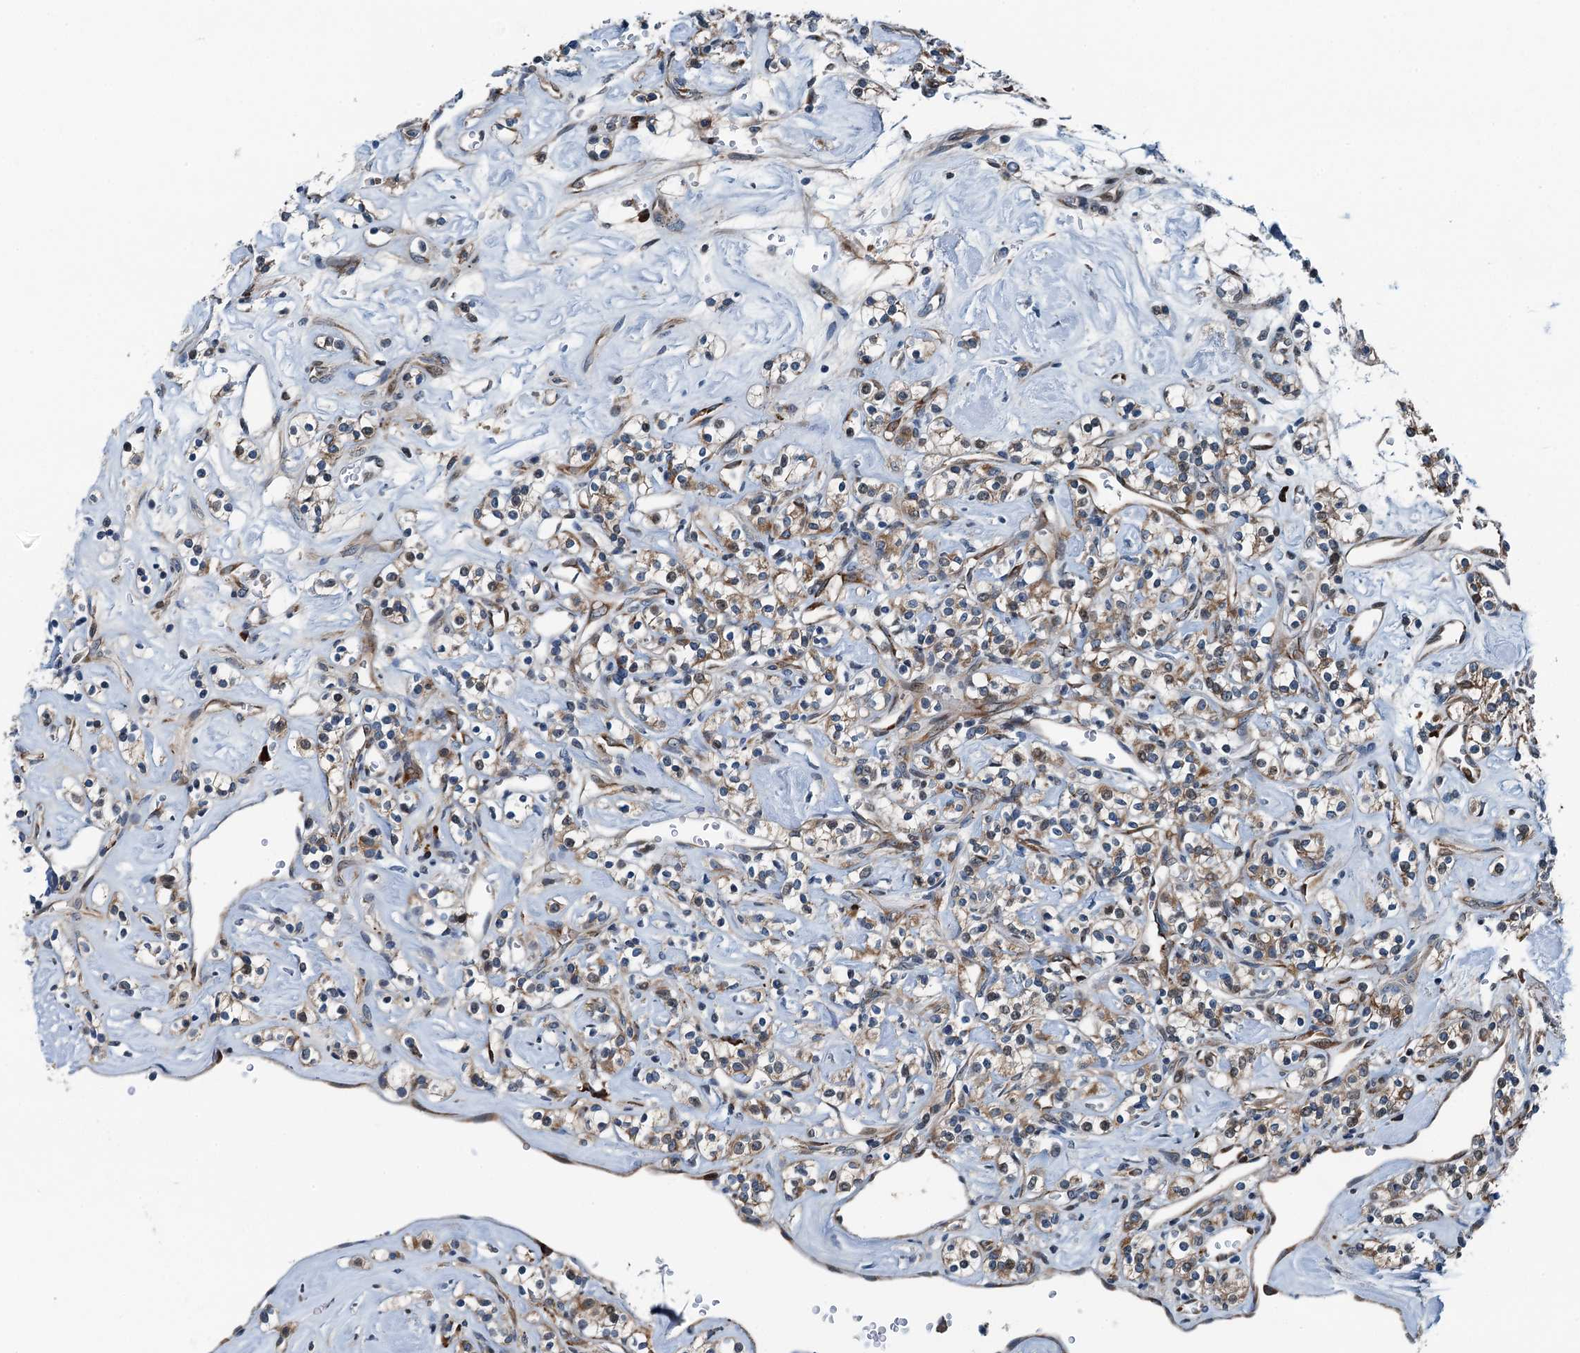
{"staining": {"intensity": "moderate", "quantity": "25%-75%", "location": "cytoplasmic/membranous"}, "tissue": "renal cancer", "cell_type": "Tumor cells", "image_type": "cancer", "snomed": [{"axis": "morphology", "description": "Adenocarcinoma, NOS"}, {"axis": "topography", "description": "Kidney"}], "caption": "Adenocarcinoma (renal) stained for a protein (brown) demonstrates moderate cytoplasmic/membranous positive staining in about 25%-75% of tumor cells.", "gene": "TAMALIN", "patient": {"sex": "male", "age": 77}}